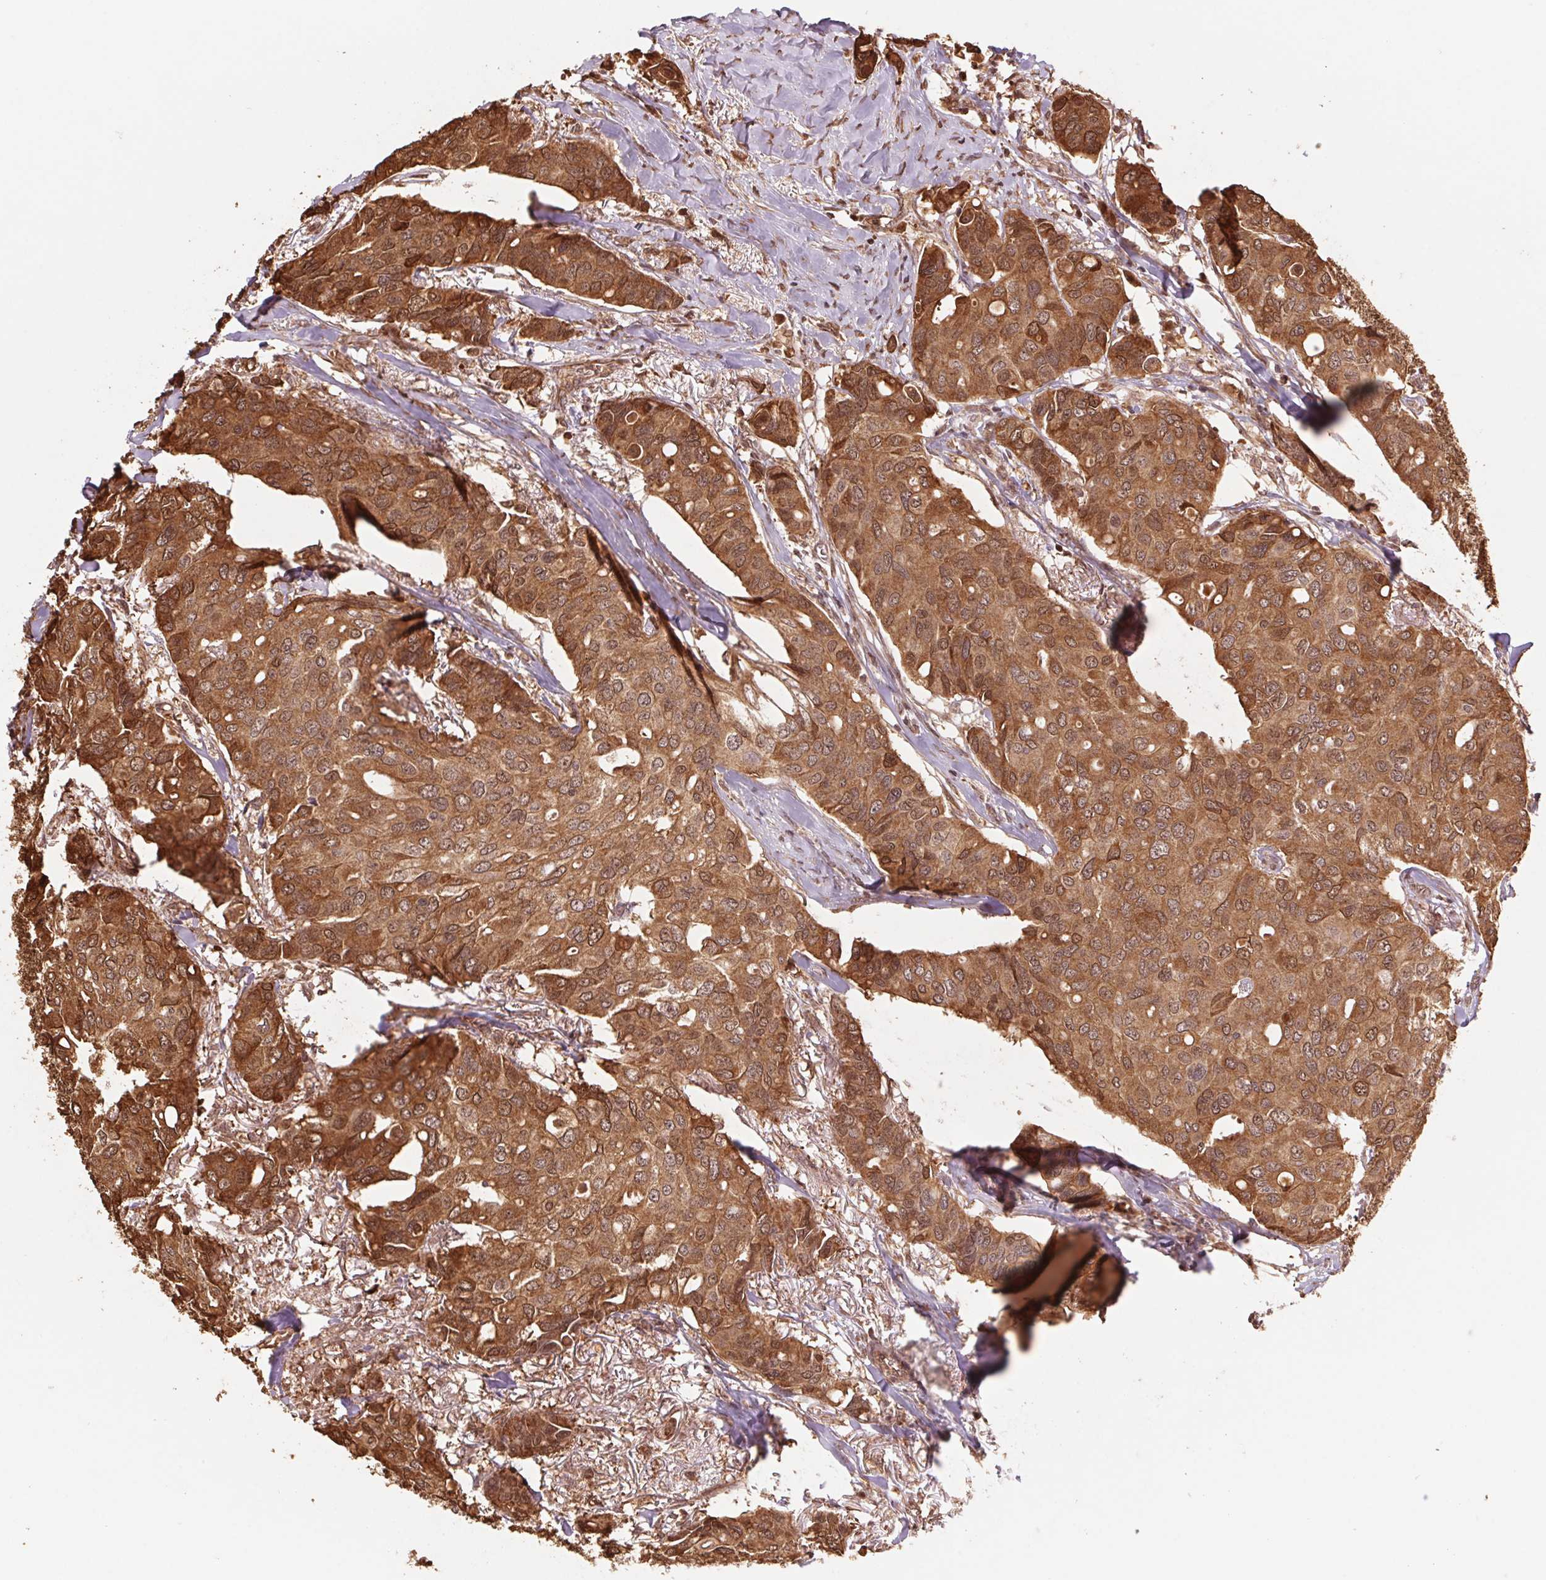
{"staining": {"intensity": "strong", "quantity": ">75%", "location": "cytoplasmic/membranous,nuclear"}, "tissue": "breast cancer", "cell_type": "Tumor cells", "image_type": "cancer", "snomed": [{"axis": "morphology", "description": "Duct carcinoma"}, {"axis": "topography", "description": "Breast"}], "caption": "High-magnification brightfield microscopy of intraductal carcinoma (breast) stained with DAB (3,3'-diaminobenzidine) (brown) and counterstained with hematoxylin (blue). tumor cells exhibit strong cytoplasmic/membranous and nuclear expression is seen in about>75% of cells. The staining was performed using DAB (3,3'-diaminobenzidine), with brown indicating positive protein expression. Nuclei are stained blue with hematoxylin.", "gene": "CUTA", "patient": {"sex": "female", "age": 54}}